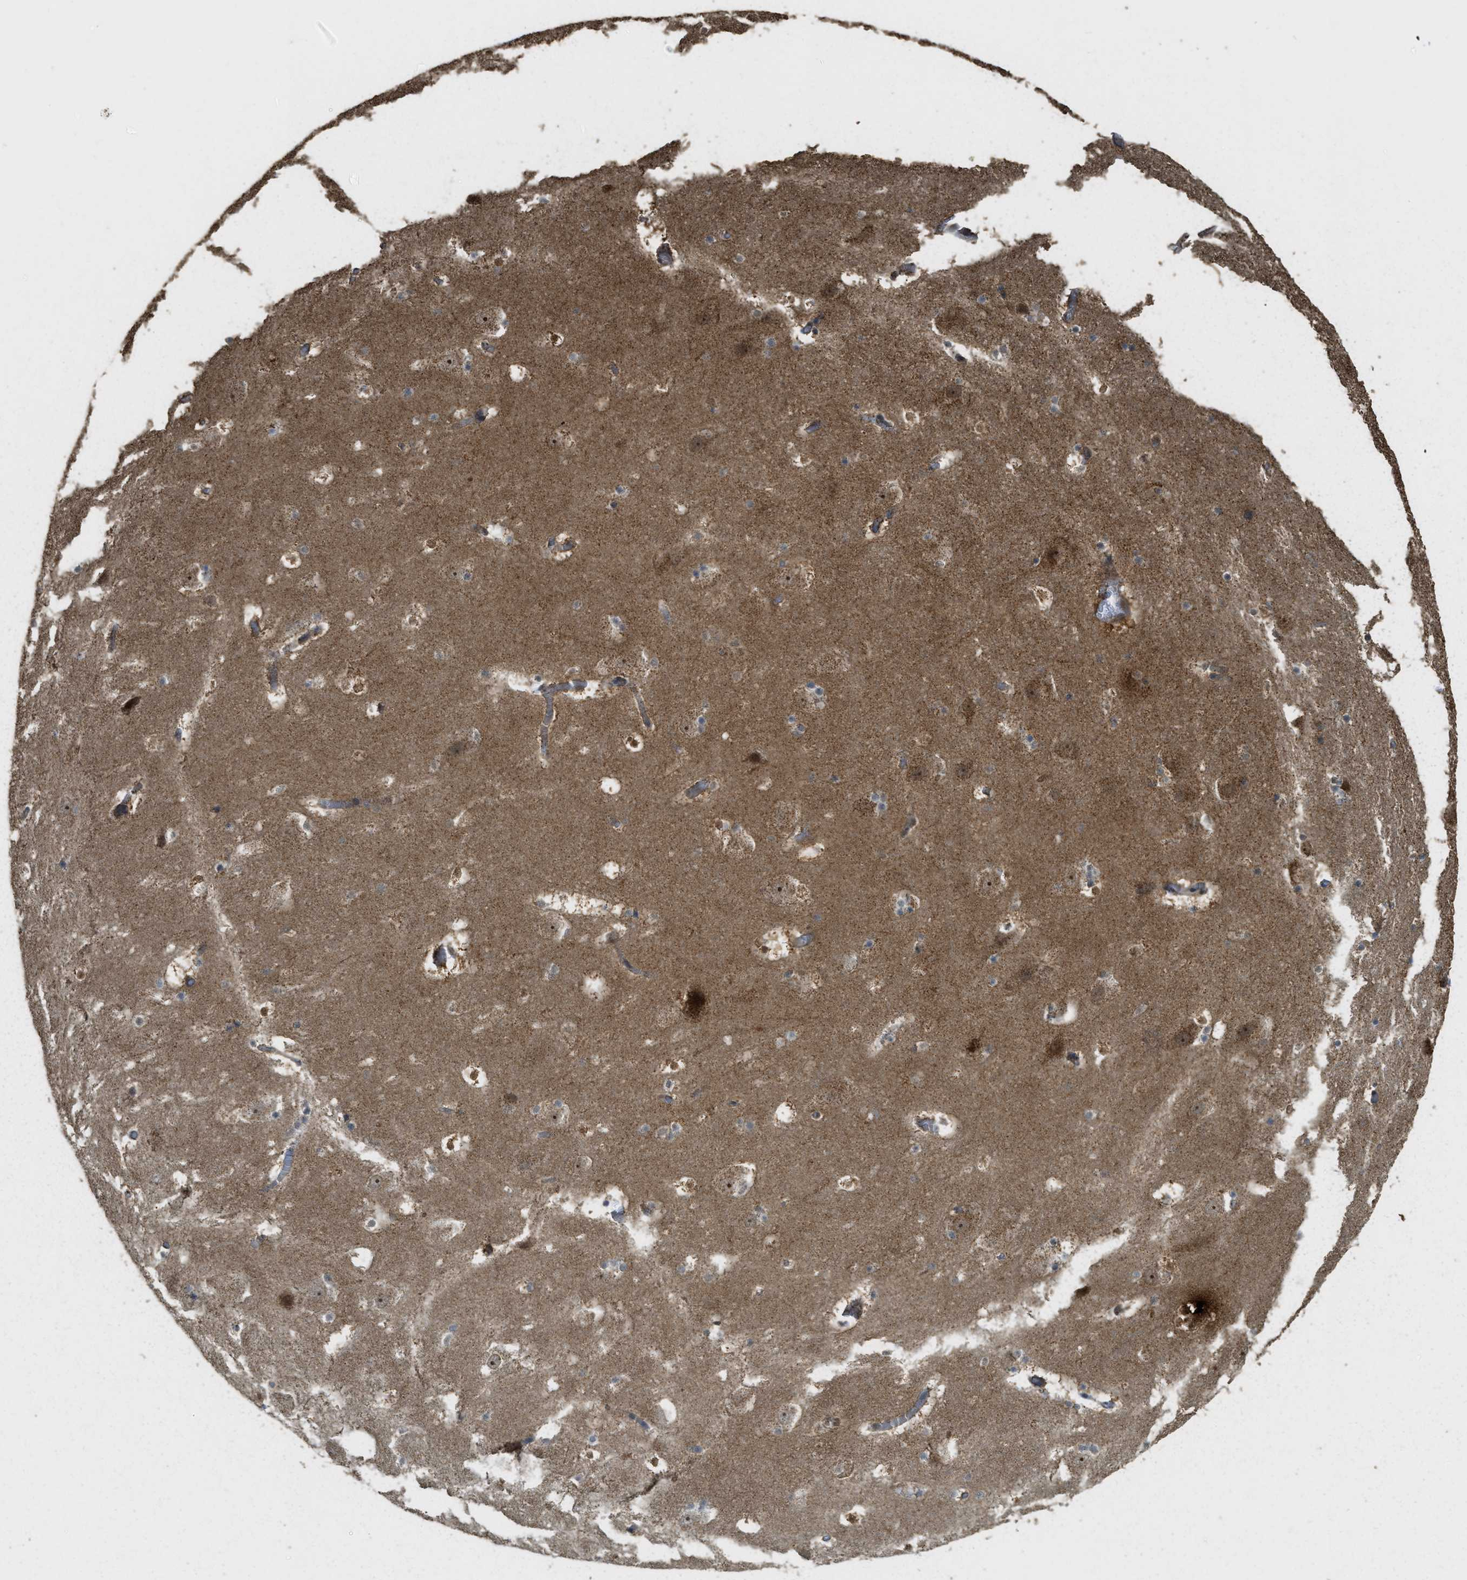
{"staining": {"intensity": "moderate", "quantity": "25%-75%", "location": "cytoplasmic/membranous"}, "tissue": "hippocampus", "cell_type": "Glial cells", "image_type": "normal", "snomed": [{"axis": "morphology", "description": "Normal tissue, NOS"}, {"axis": "topography", "description": "Hippocampus"}], "caption": "Immunohistochemistry of benign human hippocampus displays medium levels of moderate cytoplasmic/membranous staining in about 25%-75% of glial cells. (DAB IHC with brightfield microscopy, high magnification).", "gene": "CTPS1", "patient": {"sex": "male", "age": 45}}